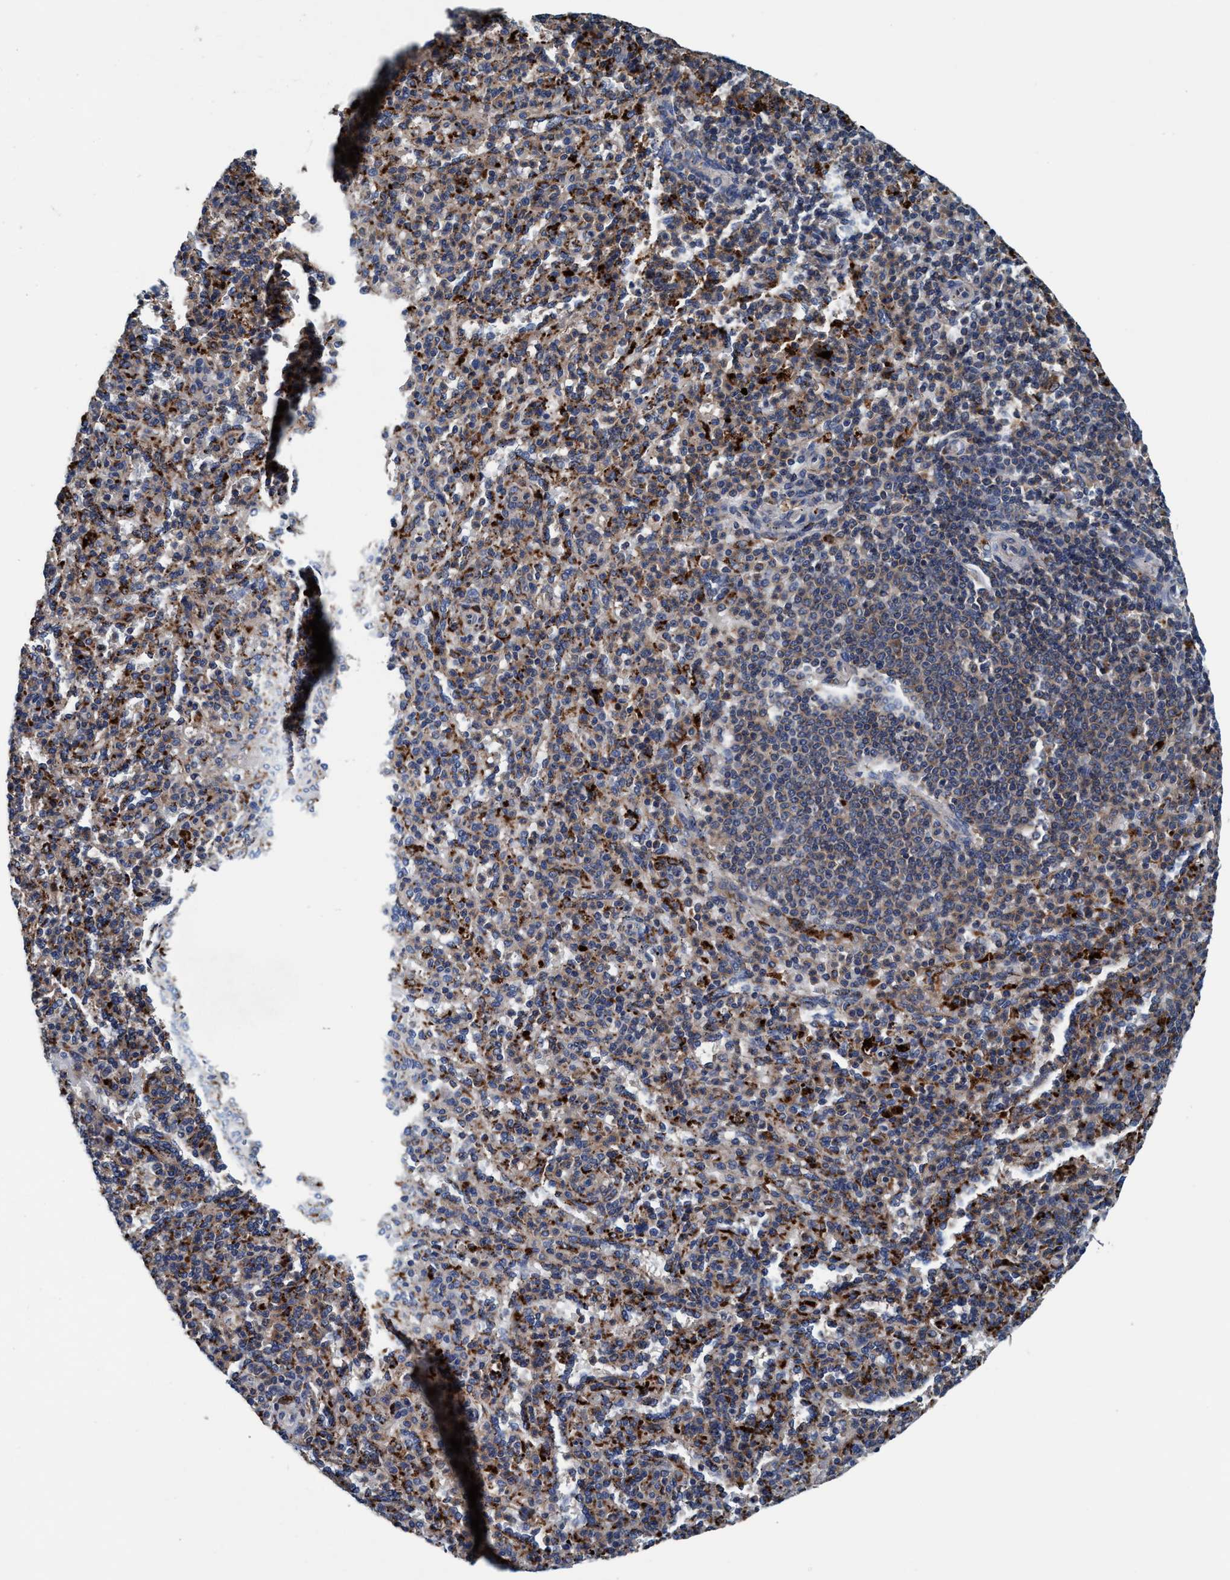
{"staining": {"intensity": "moderate", "quantity": "25%-75%", "location": "cytoplasmic/membranous"}, "tissue": "spleen", "cell_type": "Cells in red pulp", "image_type": "normal", "snomed": [{"axis": "morphology", "description": "Normal tissue, NOS"}, {"axis": "topography", "description": "Spleen"}], "caption": "The immunohistochemical stain highlights moderate cytoplasmic/membranous positivity in cells in red pulp of unremarkable spleen.", "gene": "ENDOG", "patient": {"sex": "male", "age": 36}}